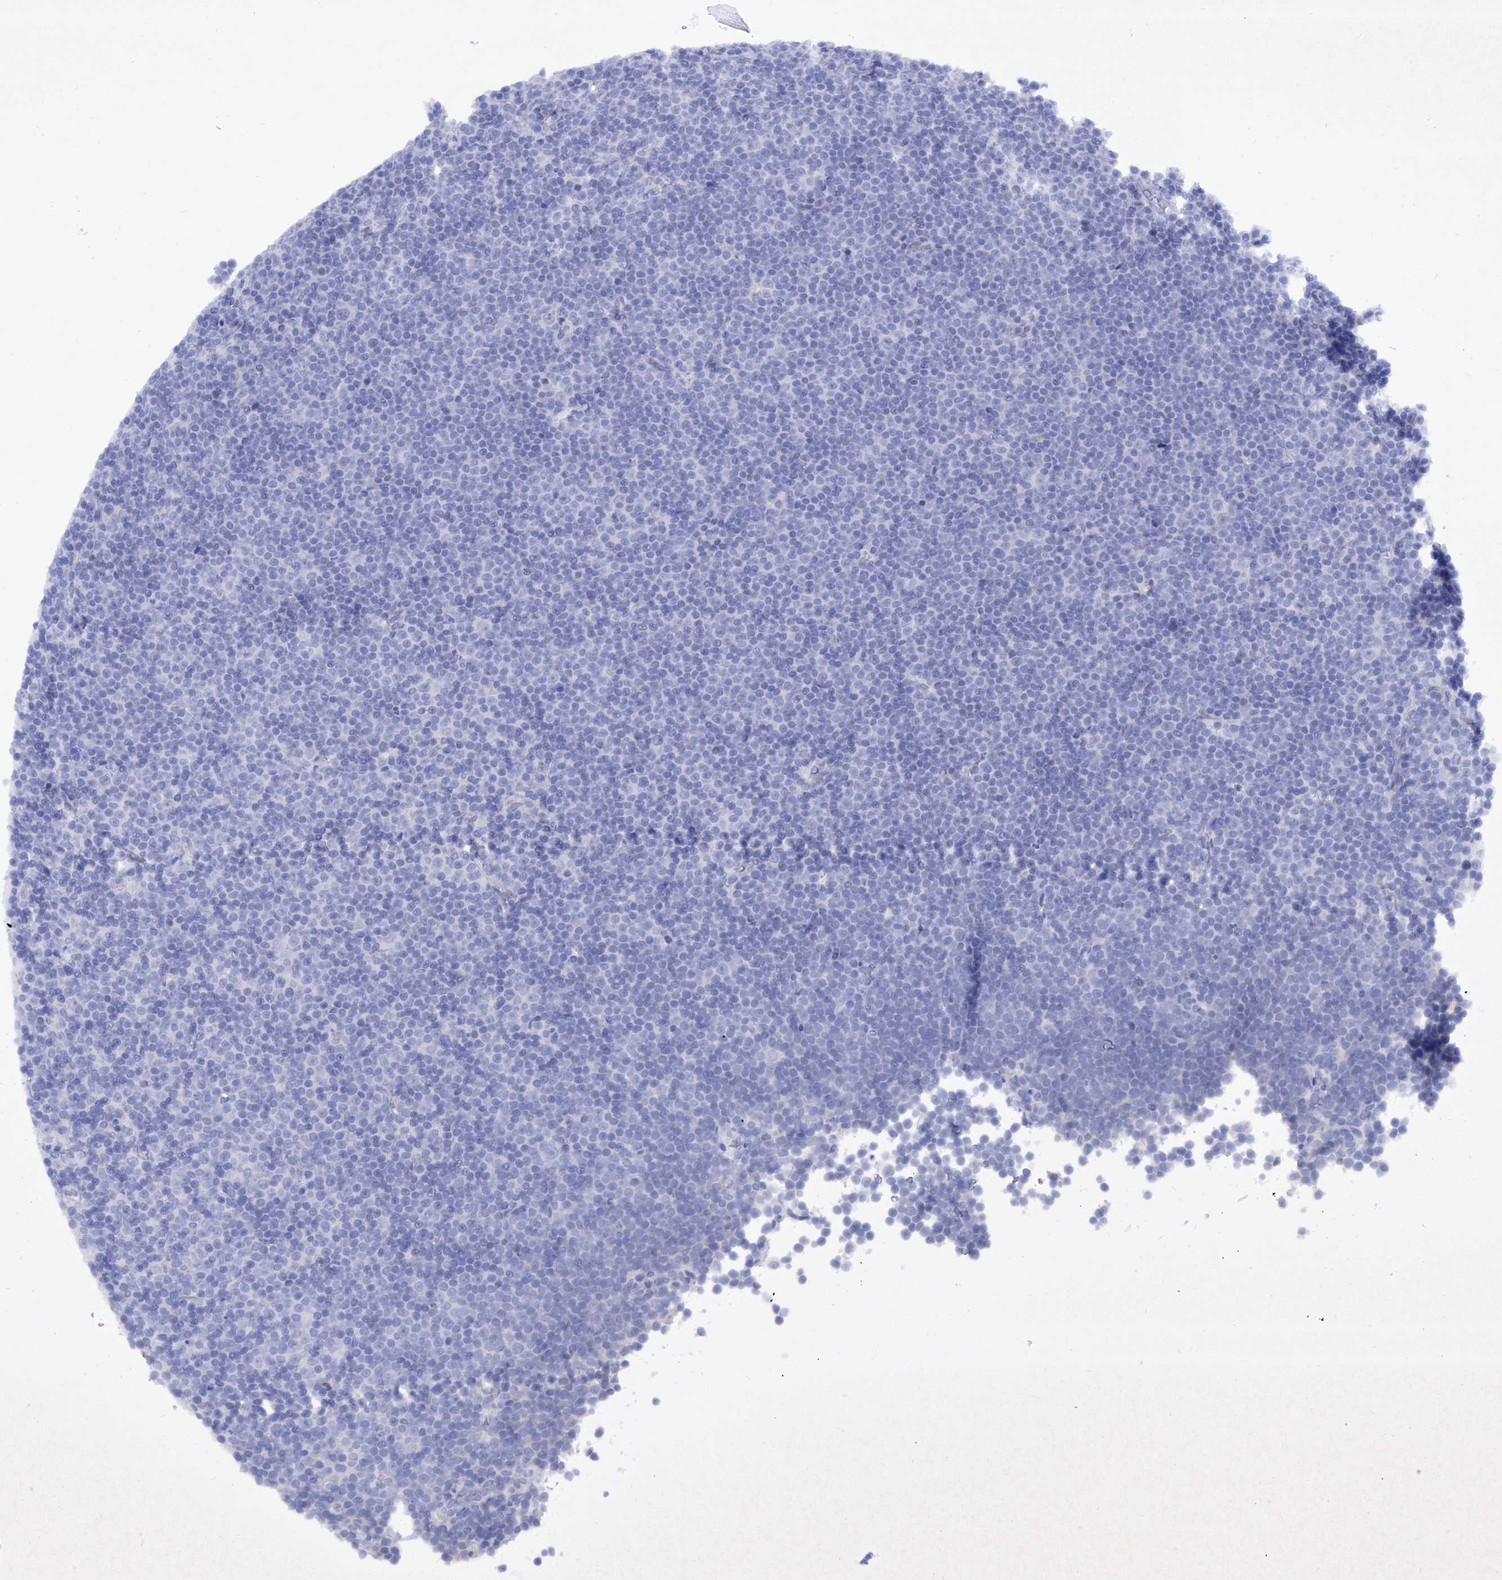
{"staining": {"intensity": "negative", "quantity": "none", "location": "none"}, "tissue": "lymphoma", "cell_type": "Tumor cells", "image_type": "cancer", "snomed": [{"axis": "morphology", "description": "Malignant lymphoma, non-Hodgkin's type, Low grade"}, {"axis": "topography", "description": "Lymph node"}], "caption": "IHC photomicrograph of human low-grade malignant lymphoma, non-Hodgkin's type stained for a protein (brown), which reveals no staining in tumor cells.", "gene": "BARX2", "patient": {"sex": "female", "age": 67}}